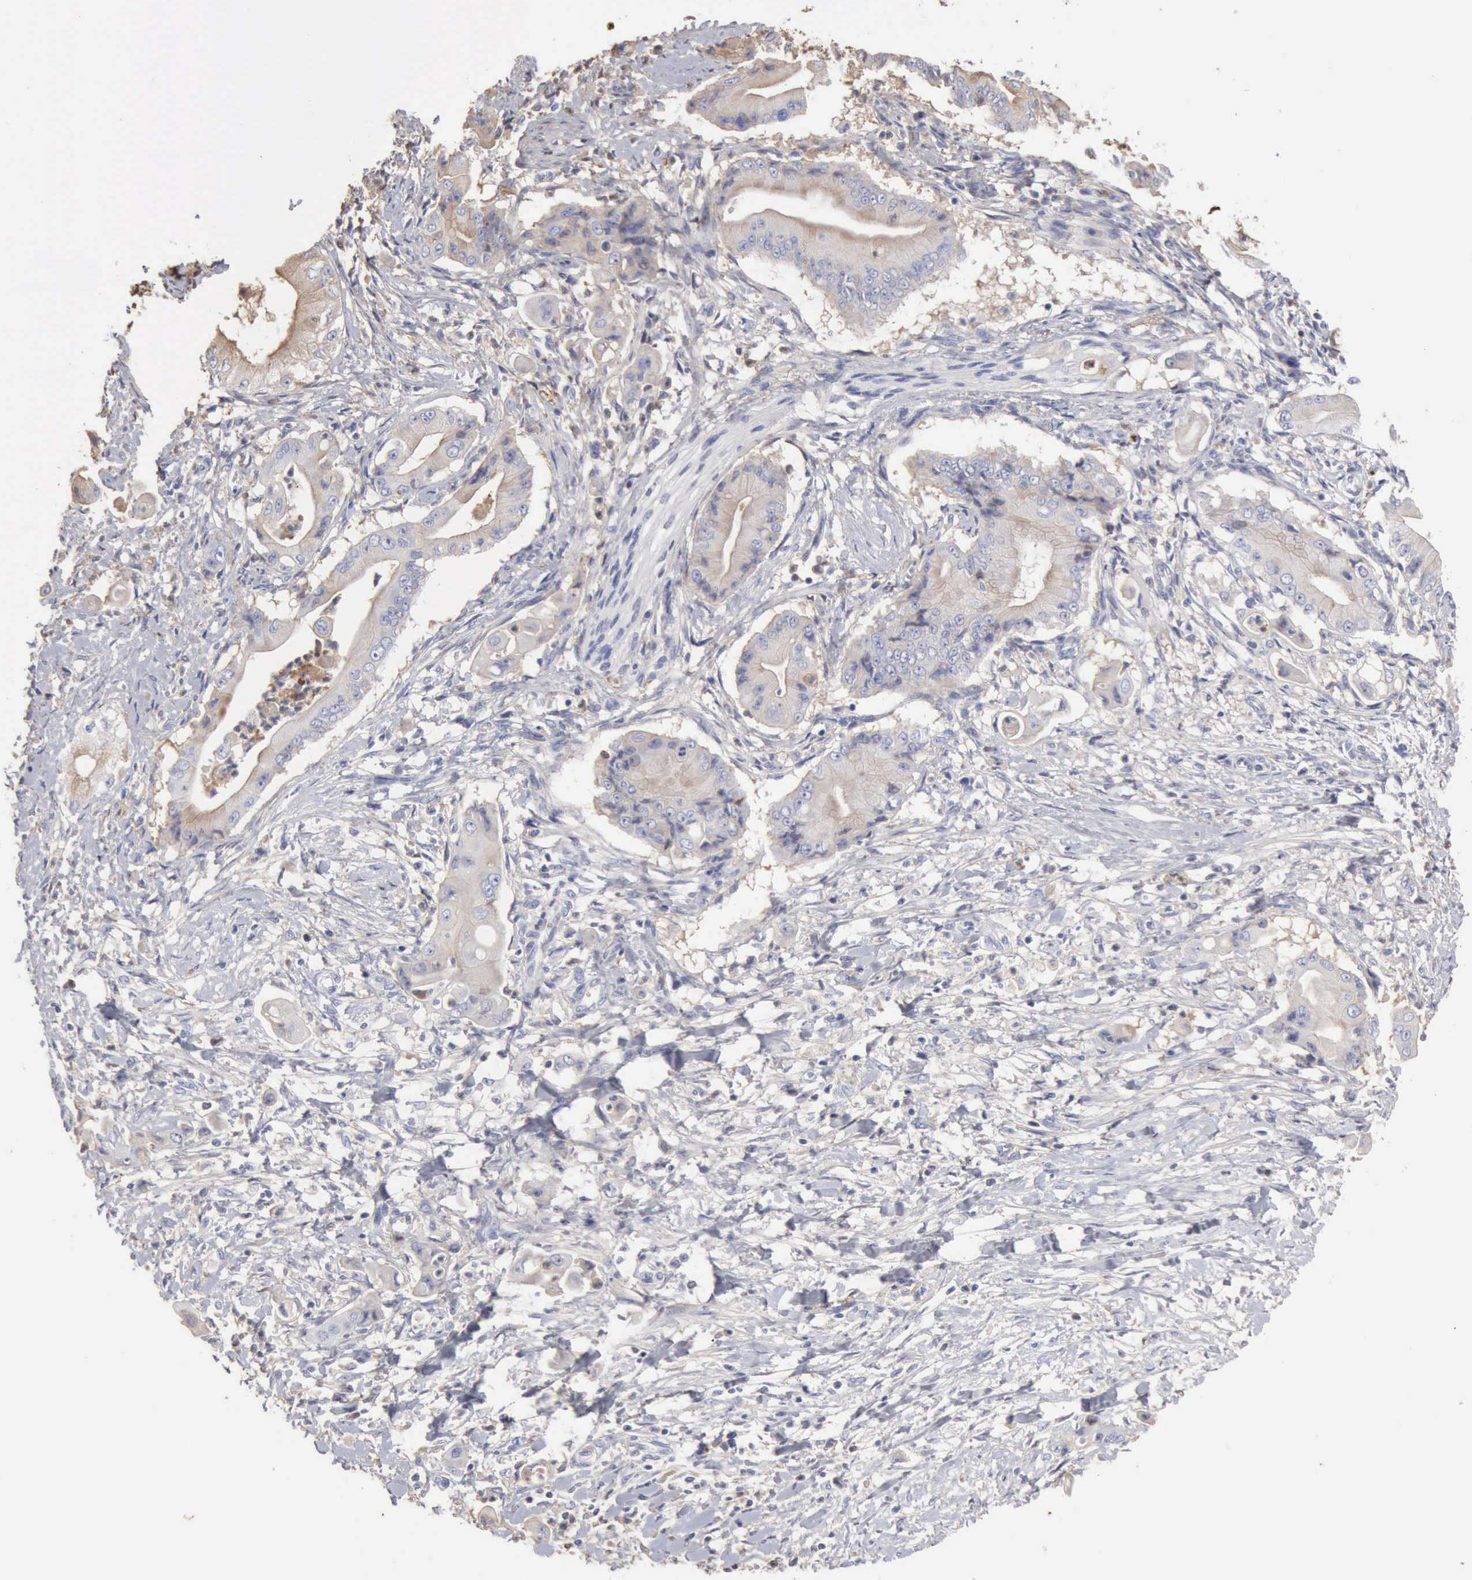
{"staining": {"intensity": "negative", "quantity": "none", "location": "none"}, "tissue": "pancreatic cancer", "cell_type": "Tumor cells", "image_type": "cancer", "snomed": [{"axis": "morphology", "description": "Adenocarcinoma, NOS"}, {"axis": "topography", "description": "Pancreas"}], "caption": "Tumor cells show no significant positivity in adenocarcinoma (pancreatic). Nuclei are stained in blue.", "gene": "SERPINA1", "patient": {"sex": "male", "age": 62}}